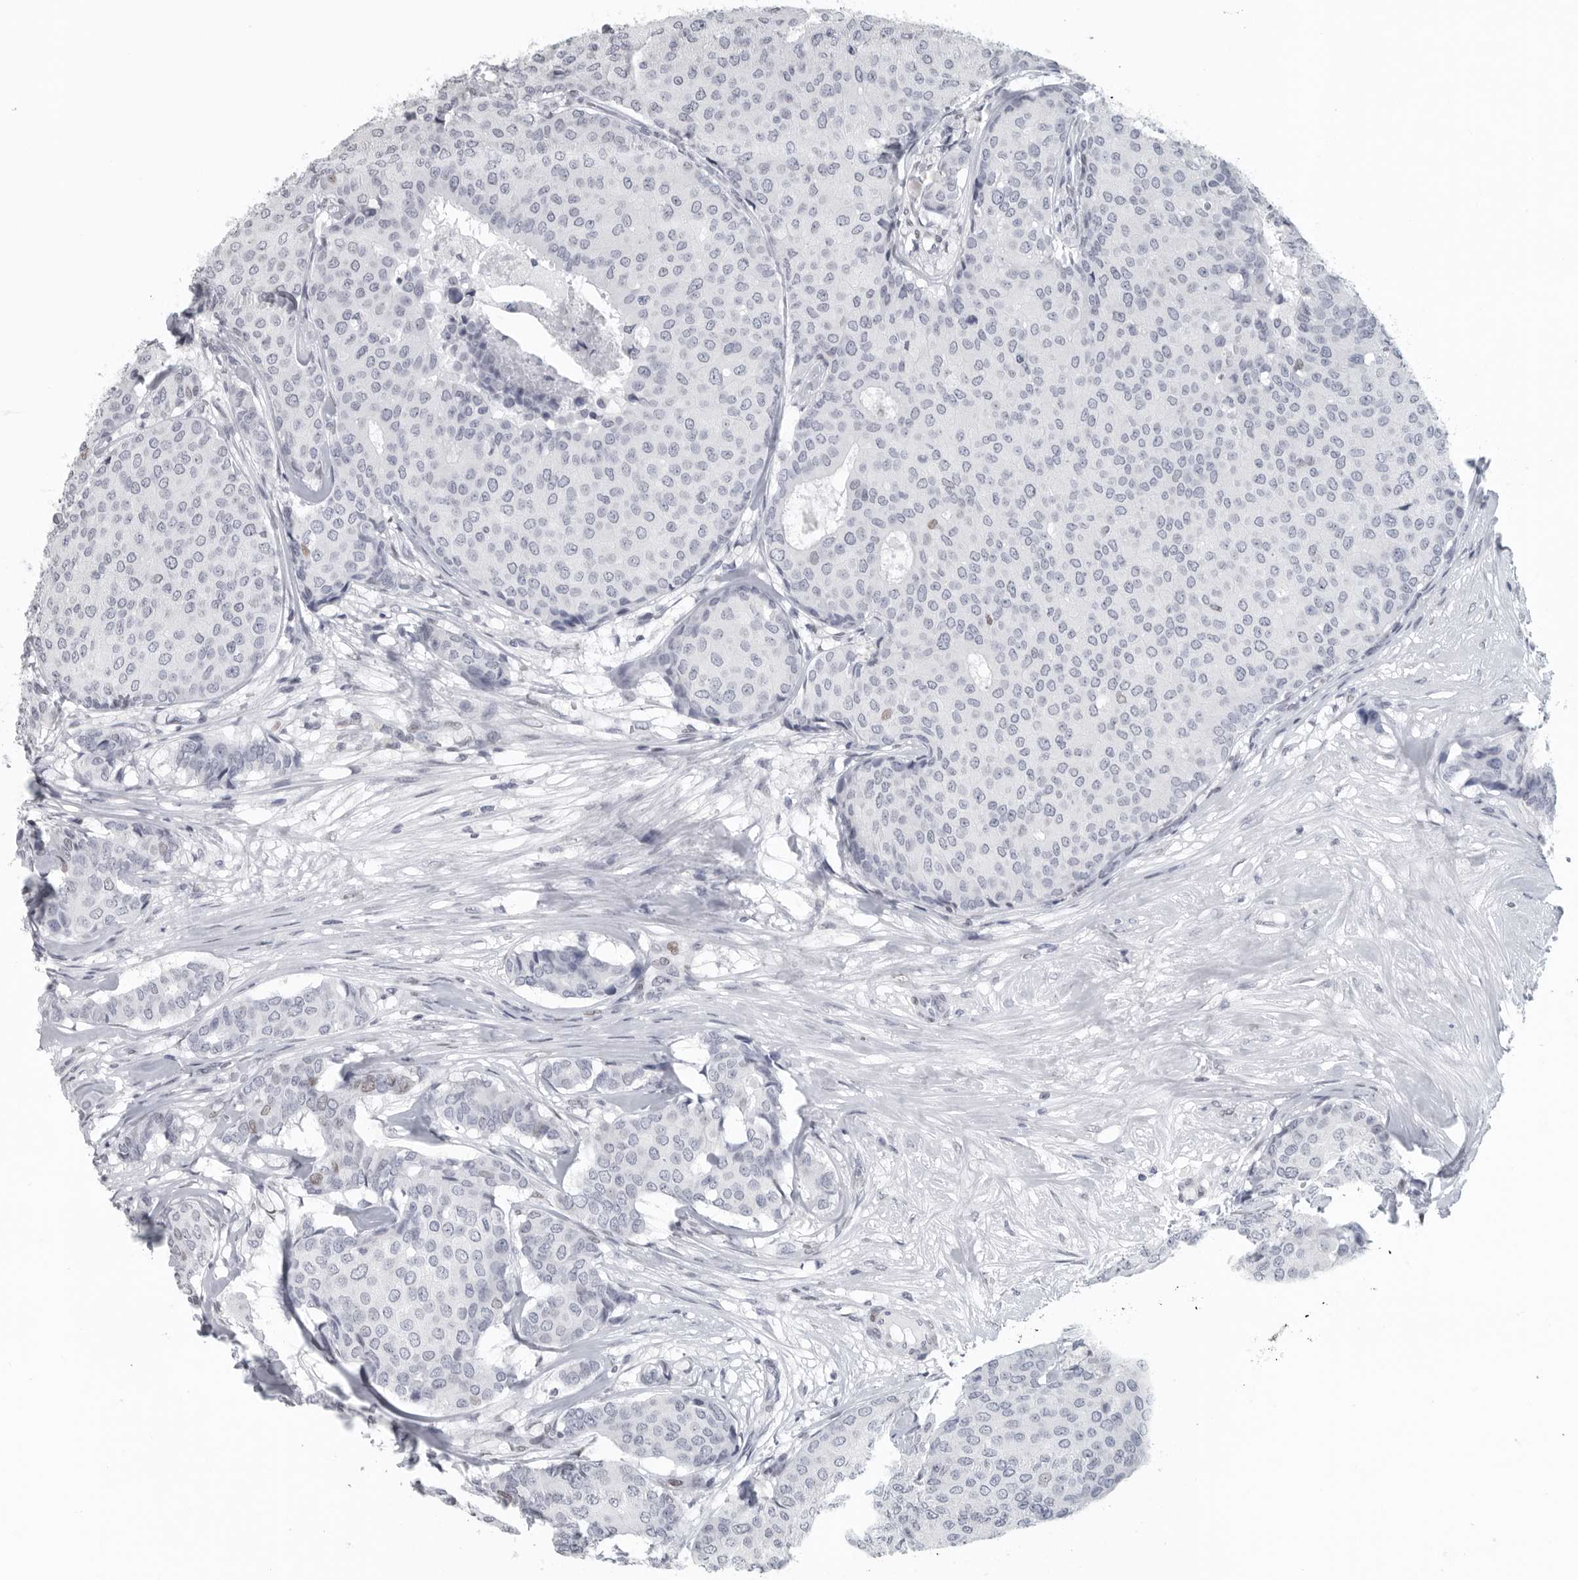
{"staining": {"intensity": "negative", "quantity": "none", "location": "none"}, "tissue": "breast cancer", "cell_type": "Tumor cells", "image_type": "cancer", "snomed": [{"axis": "morphology", "description": "Duct carcinoma"}, {"axis": "topography", "description": "Breast"}], "caption": "High magnification brightfield microscopy of breast cancer stained with DAB (brown) and counterstained with hematoxylin (blue): tumor cells show no significant expression. The staining is performed using DAB (3,3'-diaminobenzidine) brown chromogen with nuclei counter-stained in using hematoxylin.", "gene": "SATB2", "patient": {"sex": "female", "age": 75}}